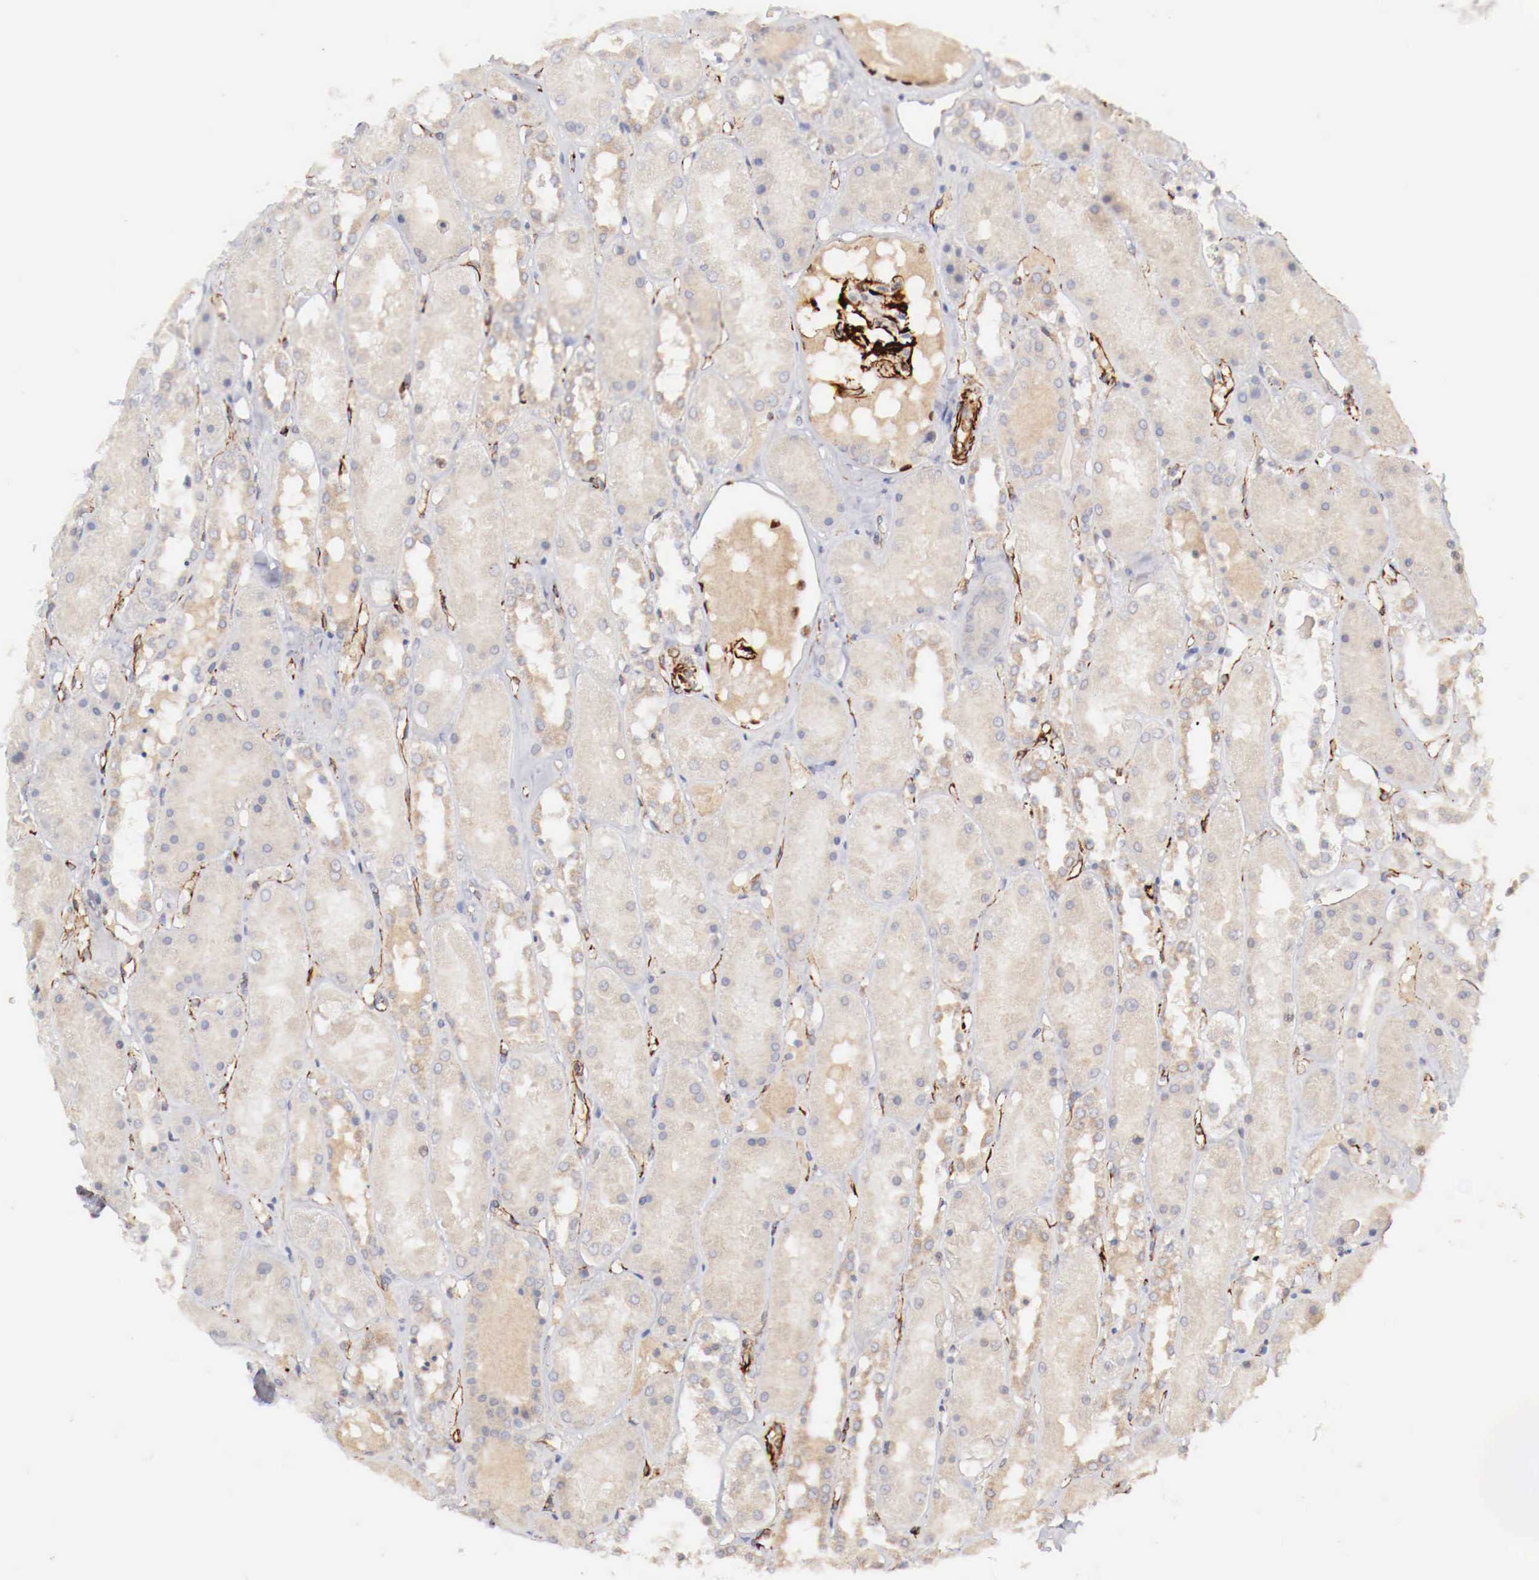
{"staining": {"intensity": "strong", "quantity": ">75%", "location": "cytoplasmic/membranous"}, "tissue": "kidney", "cell_type": "Cells in glomeruli", "image_type": "normal", "snomed": [{"axis": "morphology", "description": "Normal tissue, NOS"}, {"axis": "topography", "description": "Kidney"}], "caption": "Kidney stained with DAB immunohistochemistry (IHC) exhibits high levels of strong cytoplasmic/membranous positivity in approximately >75% of cells in glomeruli. (DAB (3,3'-diaminobenzidine) = brown stain, brightfield microscopy at high magnification).", "gene": "WT1", "patient": {"sex": "male", "age": 36}}